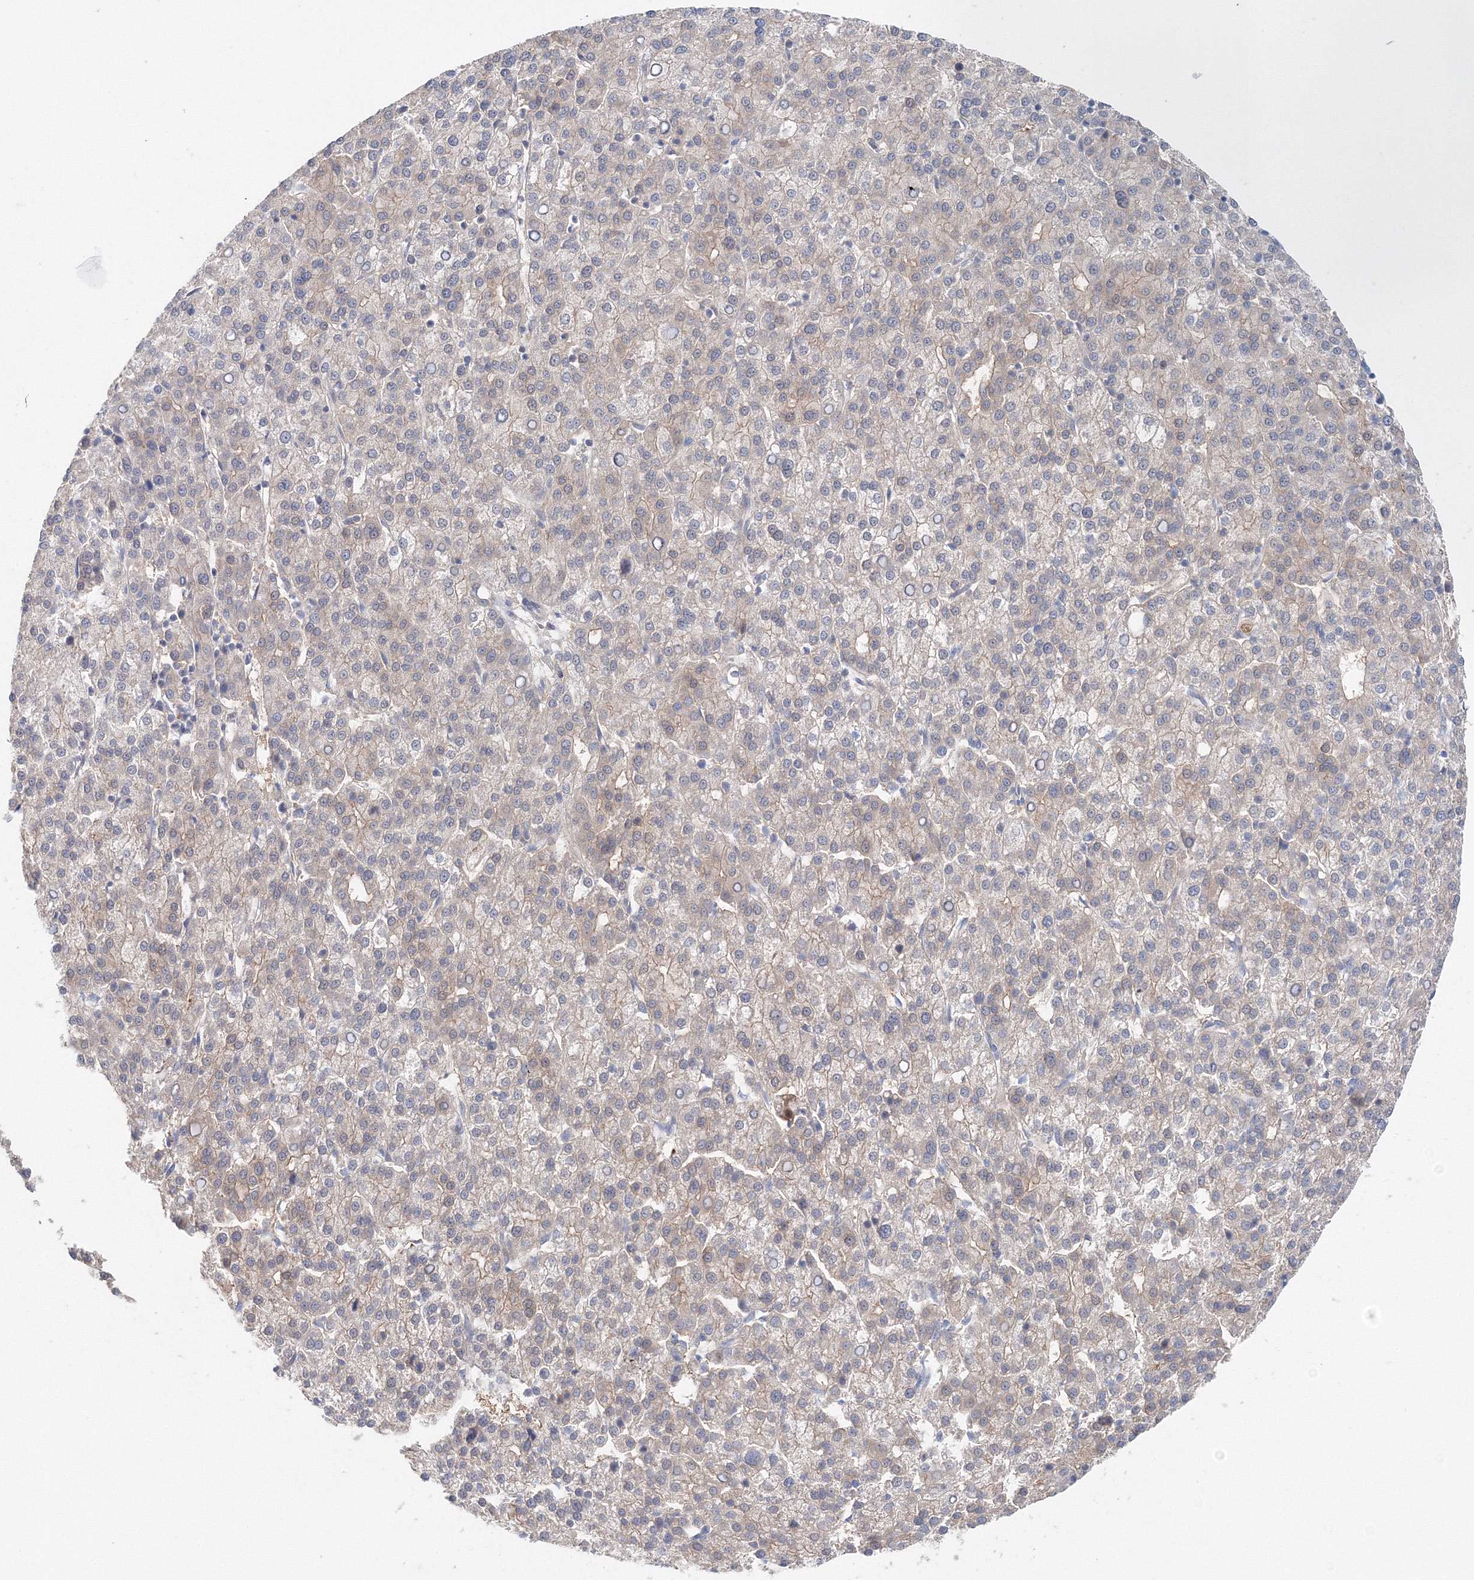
{"staining": {"intensity": "weak", "quantity": "<25%", "location": "cytoplasmic/membranous"}, "tissue": "liver cancer", "cell_type": "Tumor cells", "image_type": "cancer", "snomed": [{"axis": "morphology", "description": "Carcinoma, Hepatocellular, NOS"}, {"axis": "topography", "description": "Liver"}], "caption": "There is no significant positivity in tumor cells of liver hepatocellular carcinoma.", "gene": "TPRKB", "patient": {"sex": "female", "age": 58}}